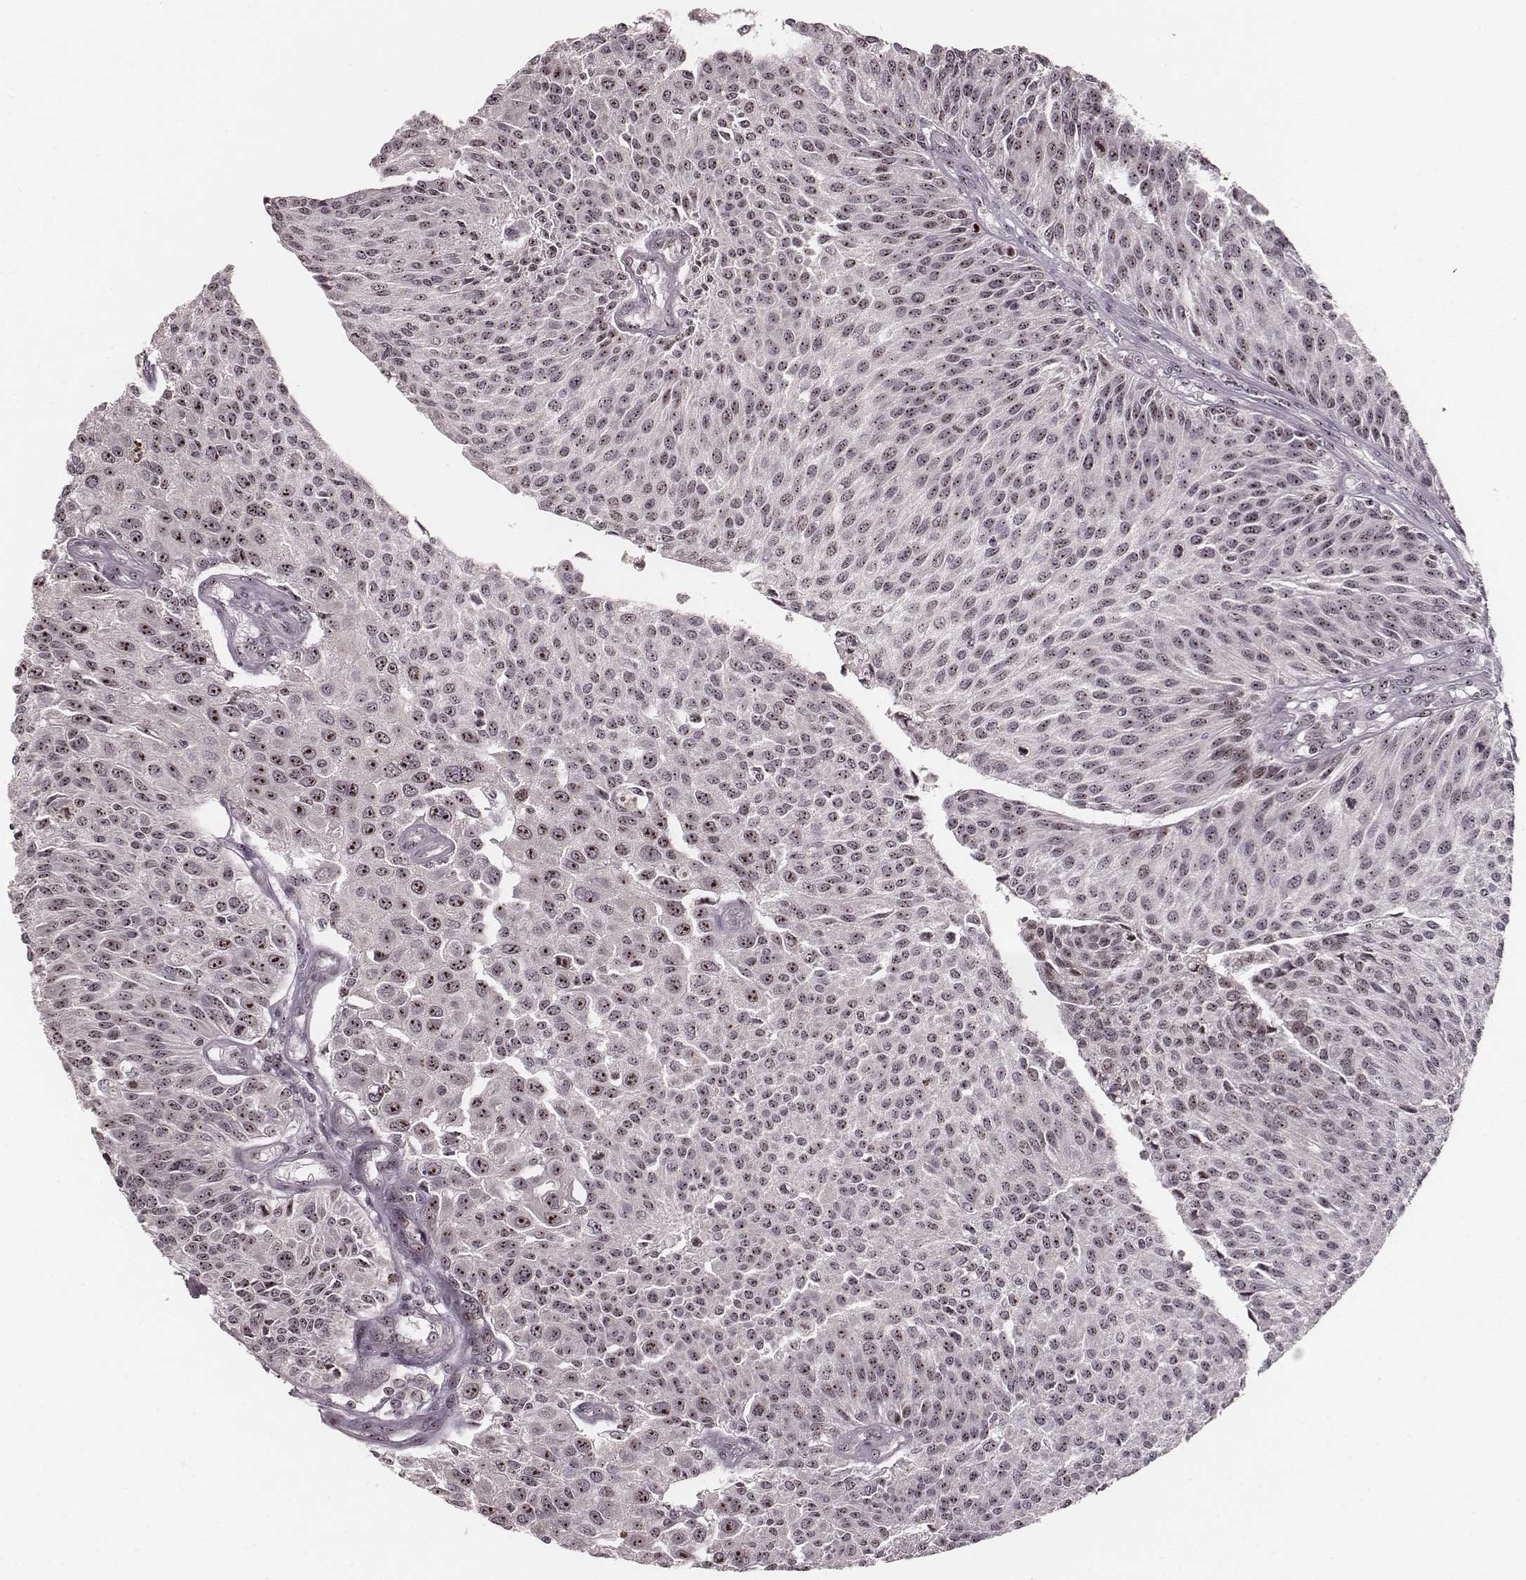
{"staining": {"intensity": "weak", "quantity": ">75%", "location": "nuclear"}, "tissue": "urothelial cancer", "cell_type": "Tumor cells", "image_type": "cancer", "snomed": [{"axis": "morphology", "description": "Urothelial carcinoma, NOS"}, {"axis": "topography", "description": "Urinary bladder"}], "caption": "This image demonstrates immunohistochemistry staining of human transitional cell carcinoma, with low weak nuclear expression in about >75% of tumor cells.", "gene": "NOP56", "patient": {"sex": "male", "age": 55}}